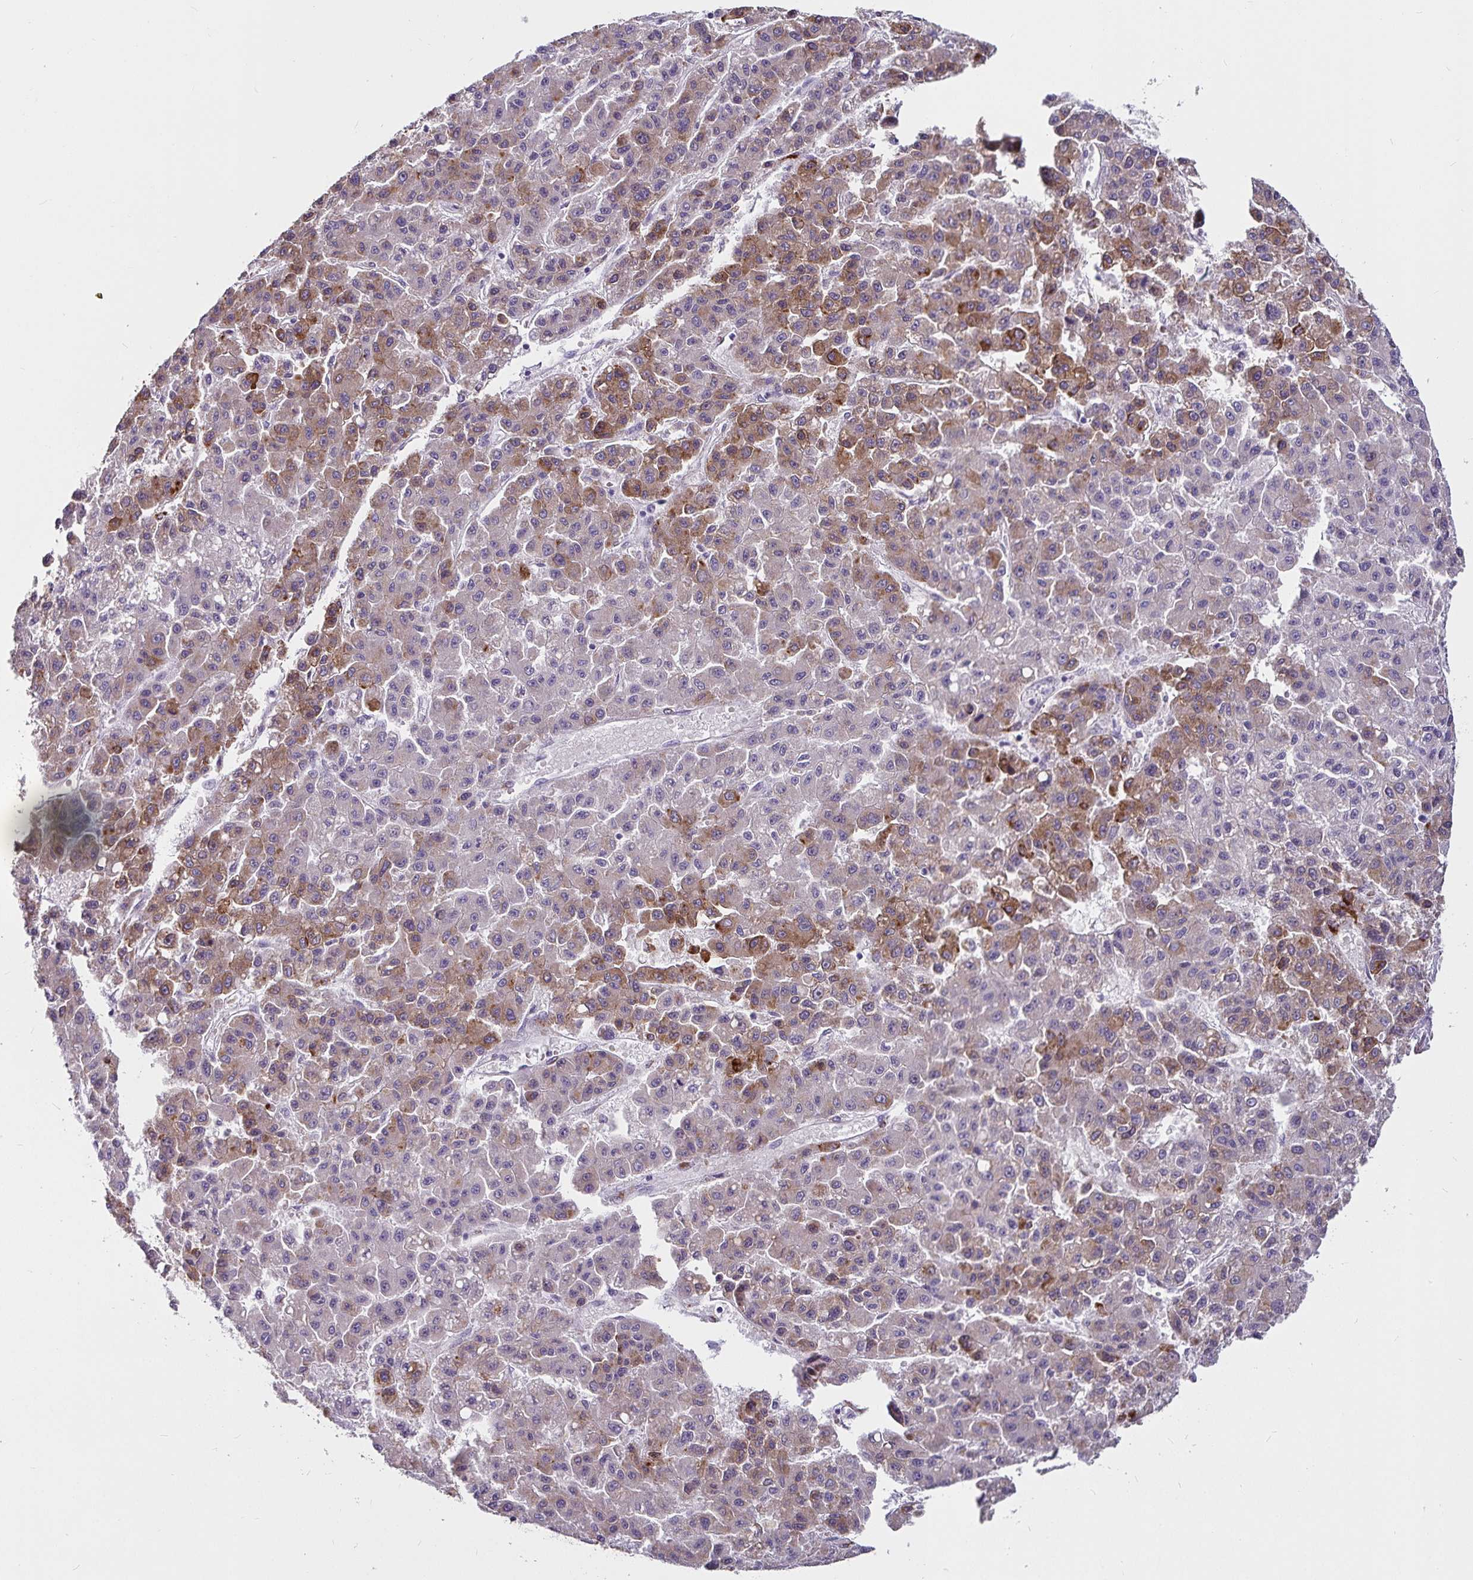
{"staining": {"intensity": "moderate", "quantity": "25%-75%", "location": "cytoplasmic/membranous"}, "tissue": "liver cancer", "cell_type": "Tumor cells", "image_type": "cancer", "snomed": [{"axis": "morphology", "description": "Carcinoma, Hepatocellular, NOS"}, {"axis": "topography", "description": "Liver"}], "caption": "IHC (DAB) staining of human liver cancer (hepatocellular carcinoma) shows moderate cytoplasmic/membranous protein staining in about 25%-75% of tumor cells.", "gene": "P4HA2", "patient": {"sex": "male", "age": 70}}